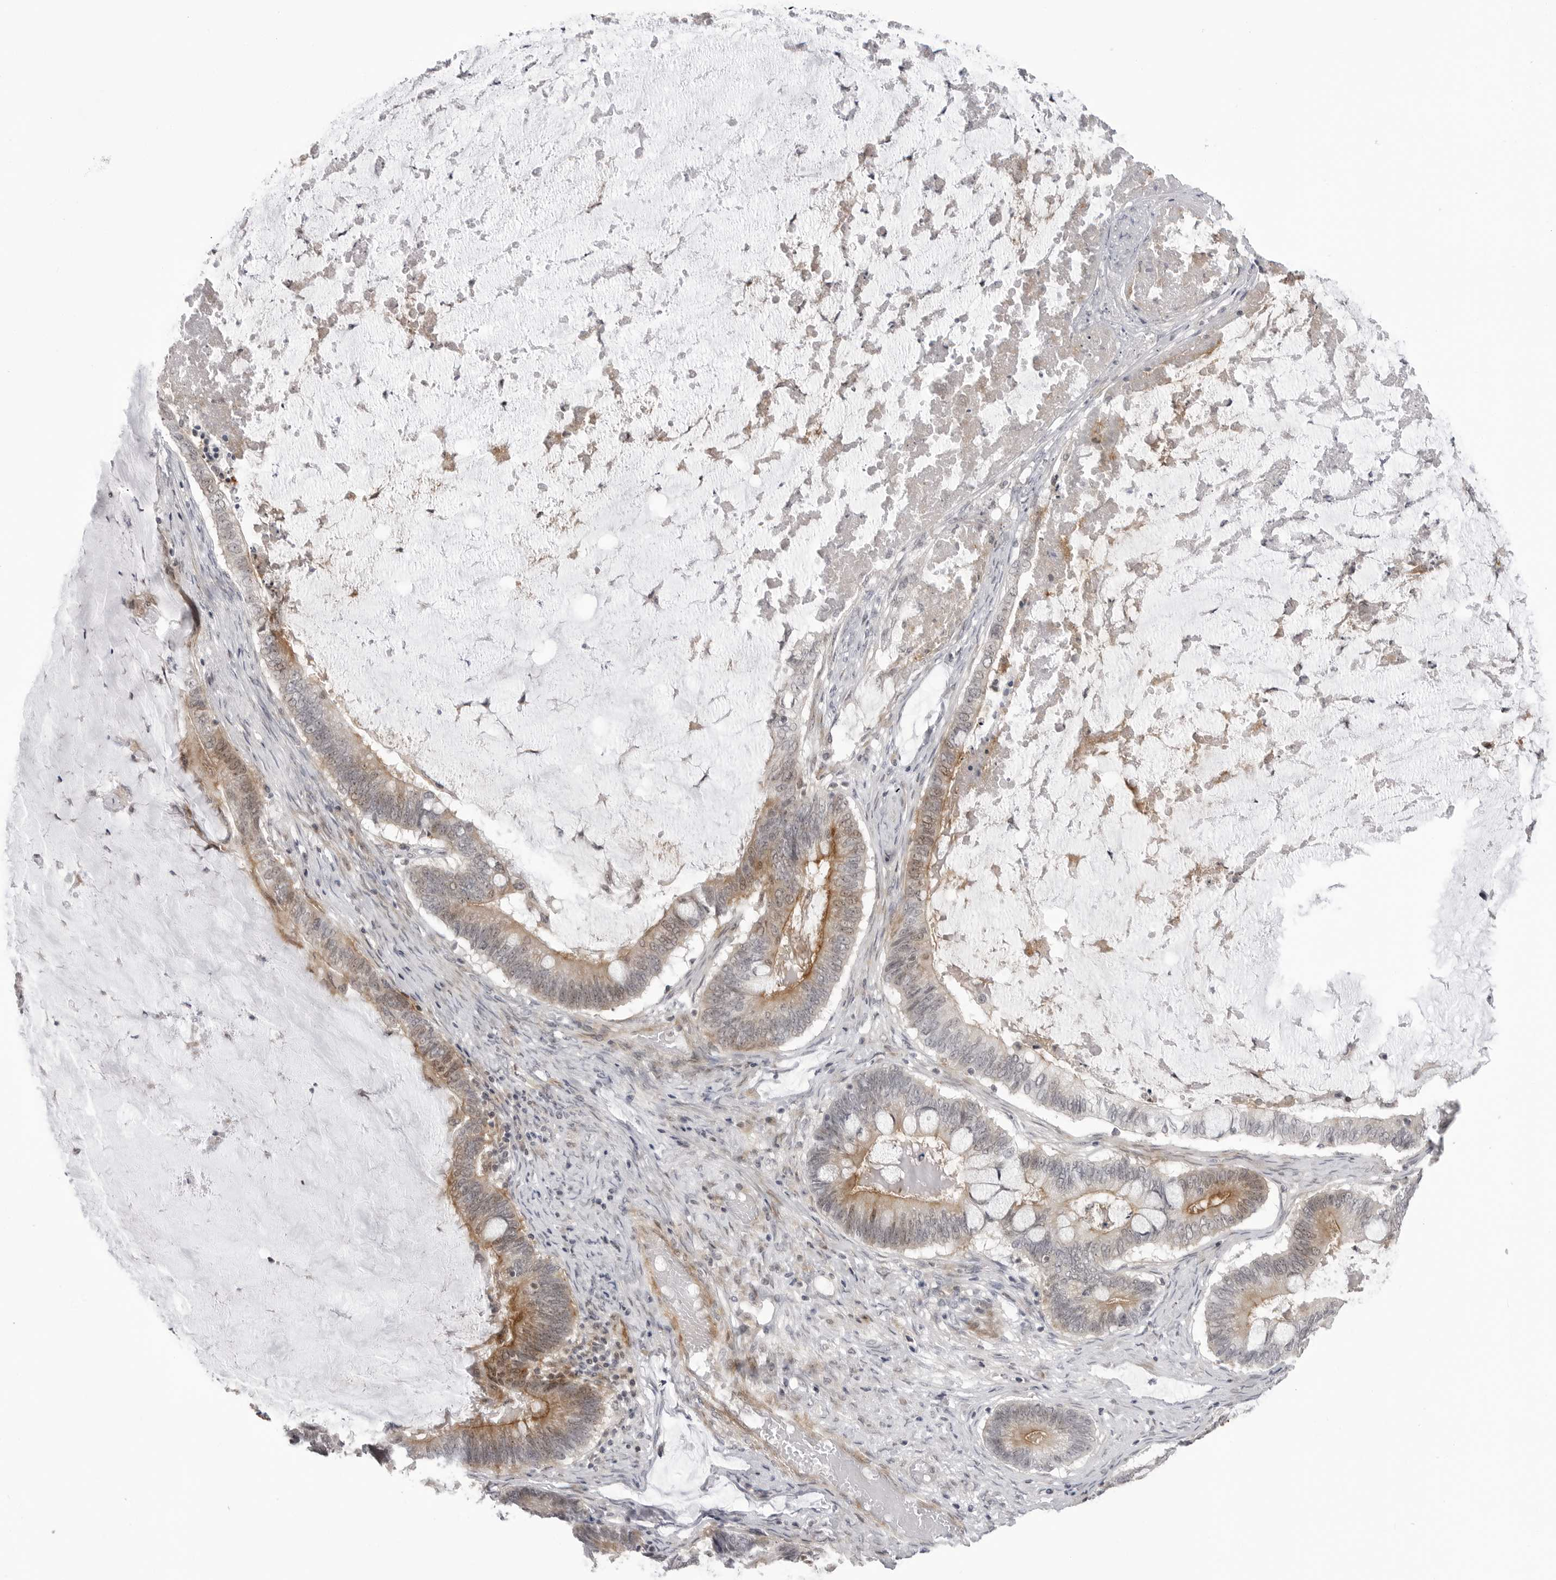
{"staining": {"intensity": "moderate", "quantity": "<25%", "location": "cytoplasmic/membranous"}, "tissue": "ovarian cancer", "cell_type": "Tumor cells", "image_type": "cancer", "snomed": [{"axis": "morphology", "description": "Cystadenocarcinoma, mucinous, NOS"}, {"axis": "topography", "description": "Ovary"}], "caption": "Immunohistochemistry (IHC) photomicrograph of neoplastic tissue: ovarian cancer stained using immunohistochemistry (IHC) displays low levels of moderate protein expression localized specifically in the cytoplasmic/membranous of tumor cells, appearing as a cytoplasmic/membranous brown color.", "gene": "ADAMTS5", "patient": {"sex": "female", "age": 61}}